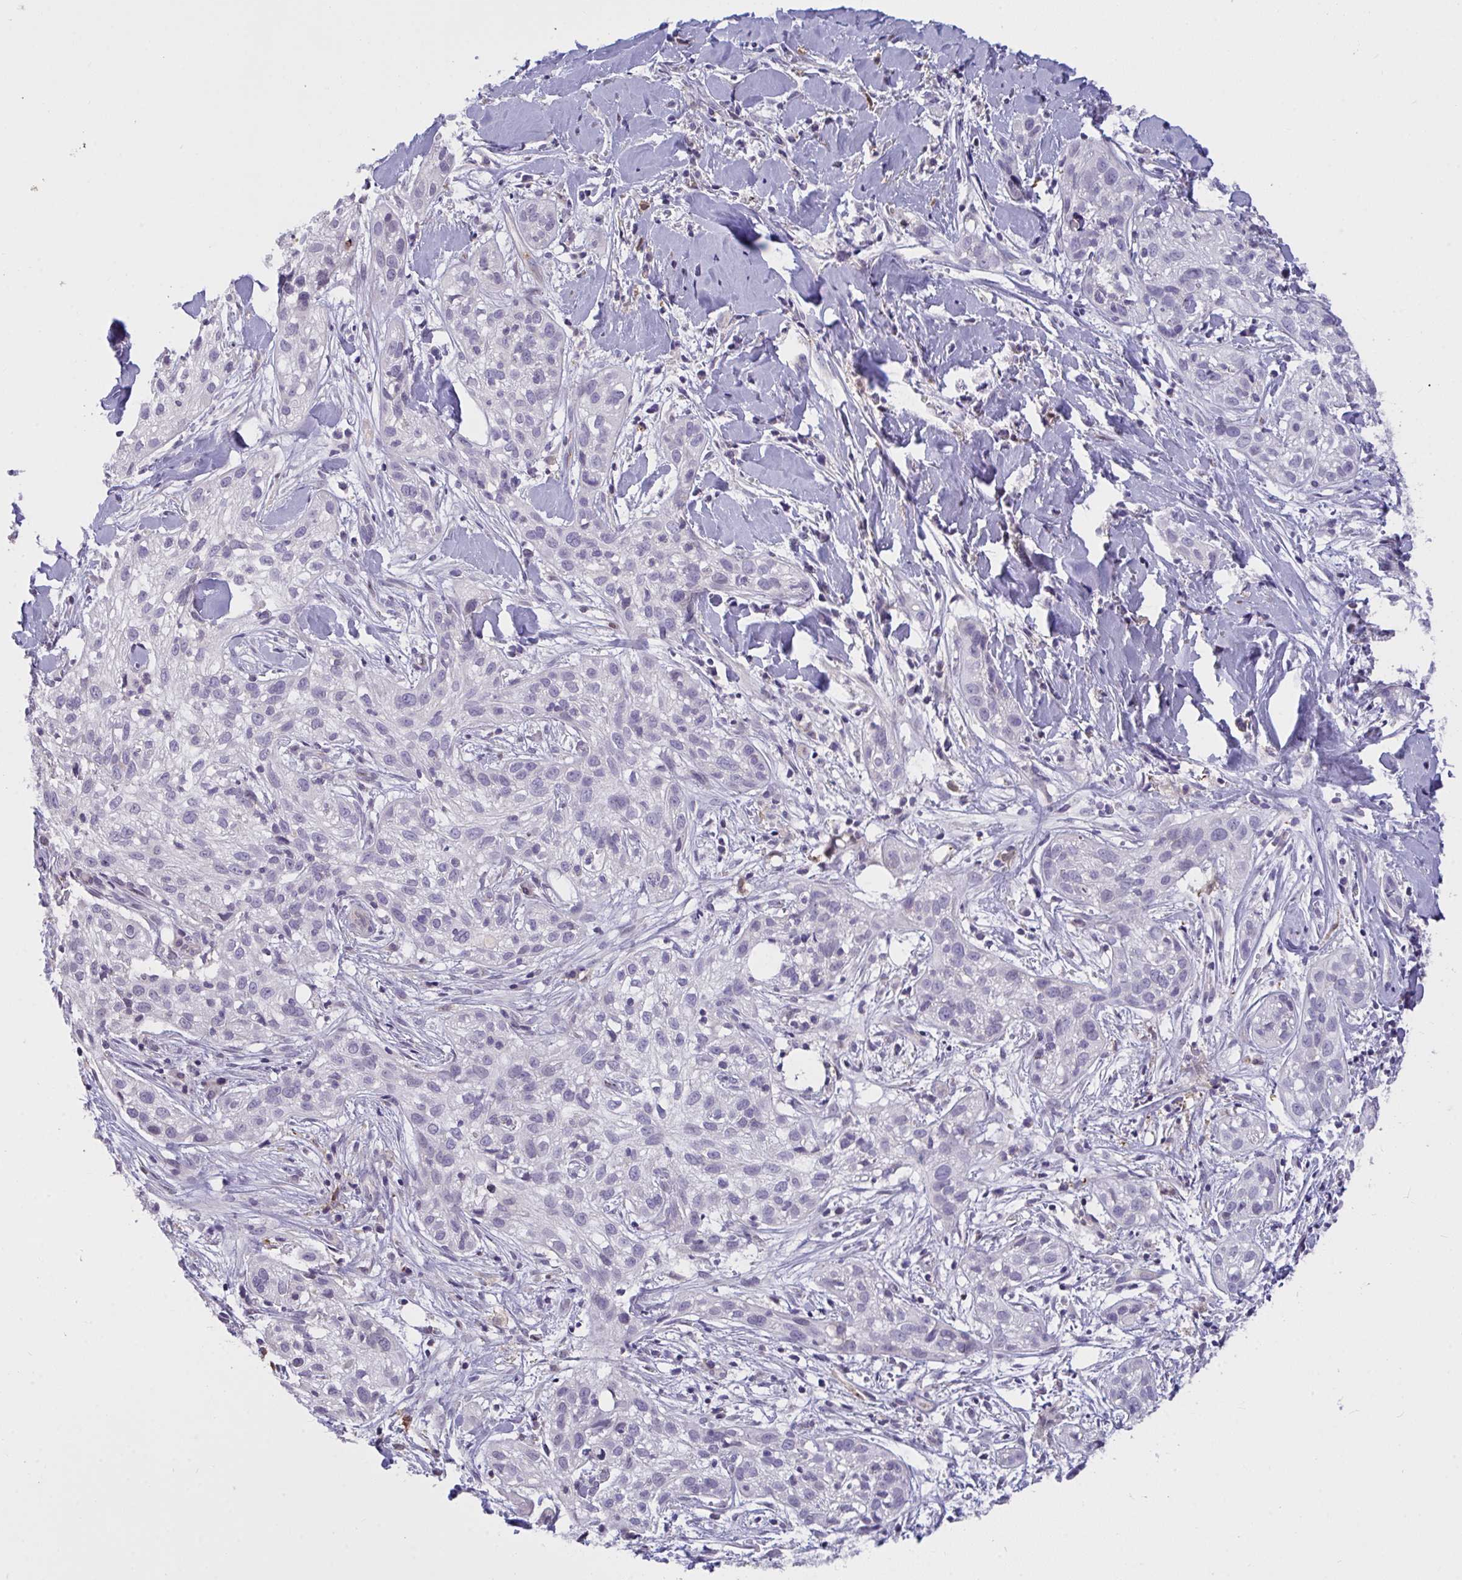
{"staining": {"intensity": "negative", "quantity": "none", "location": "none"}, "tissue": "skin cancer", "cell_type": "Tumor cells", "image_type": "cancer", "snomed": [{"axis": "morphology", "description": "Squamous cell carcinoma, NOS"}, {"axis": "topography", "description": "Skin"}], "caption": "Tumor cells show no significant protein positivity in skin squamous cell carcinoma. Nuclei are stained in blue.", "gene": "SEMA6B", "patient": {"sex": "male", "age": 82}}